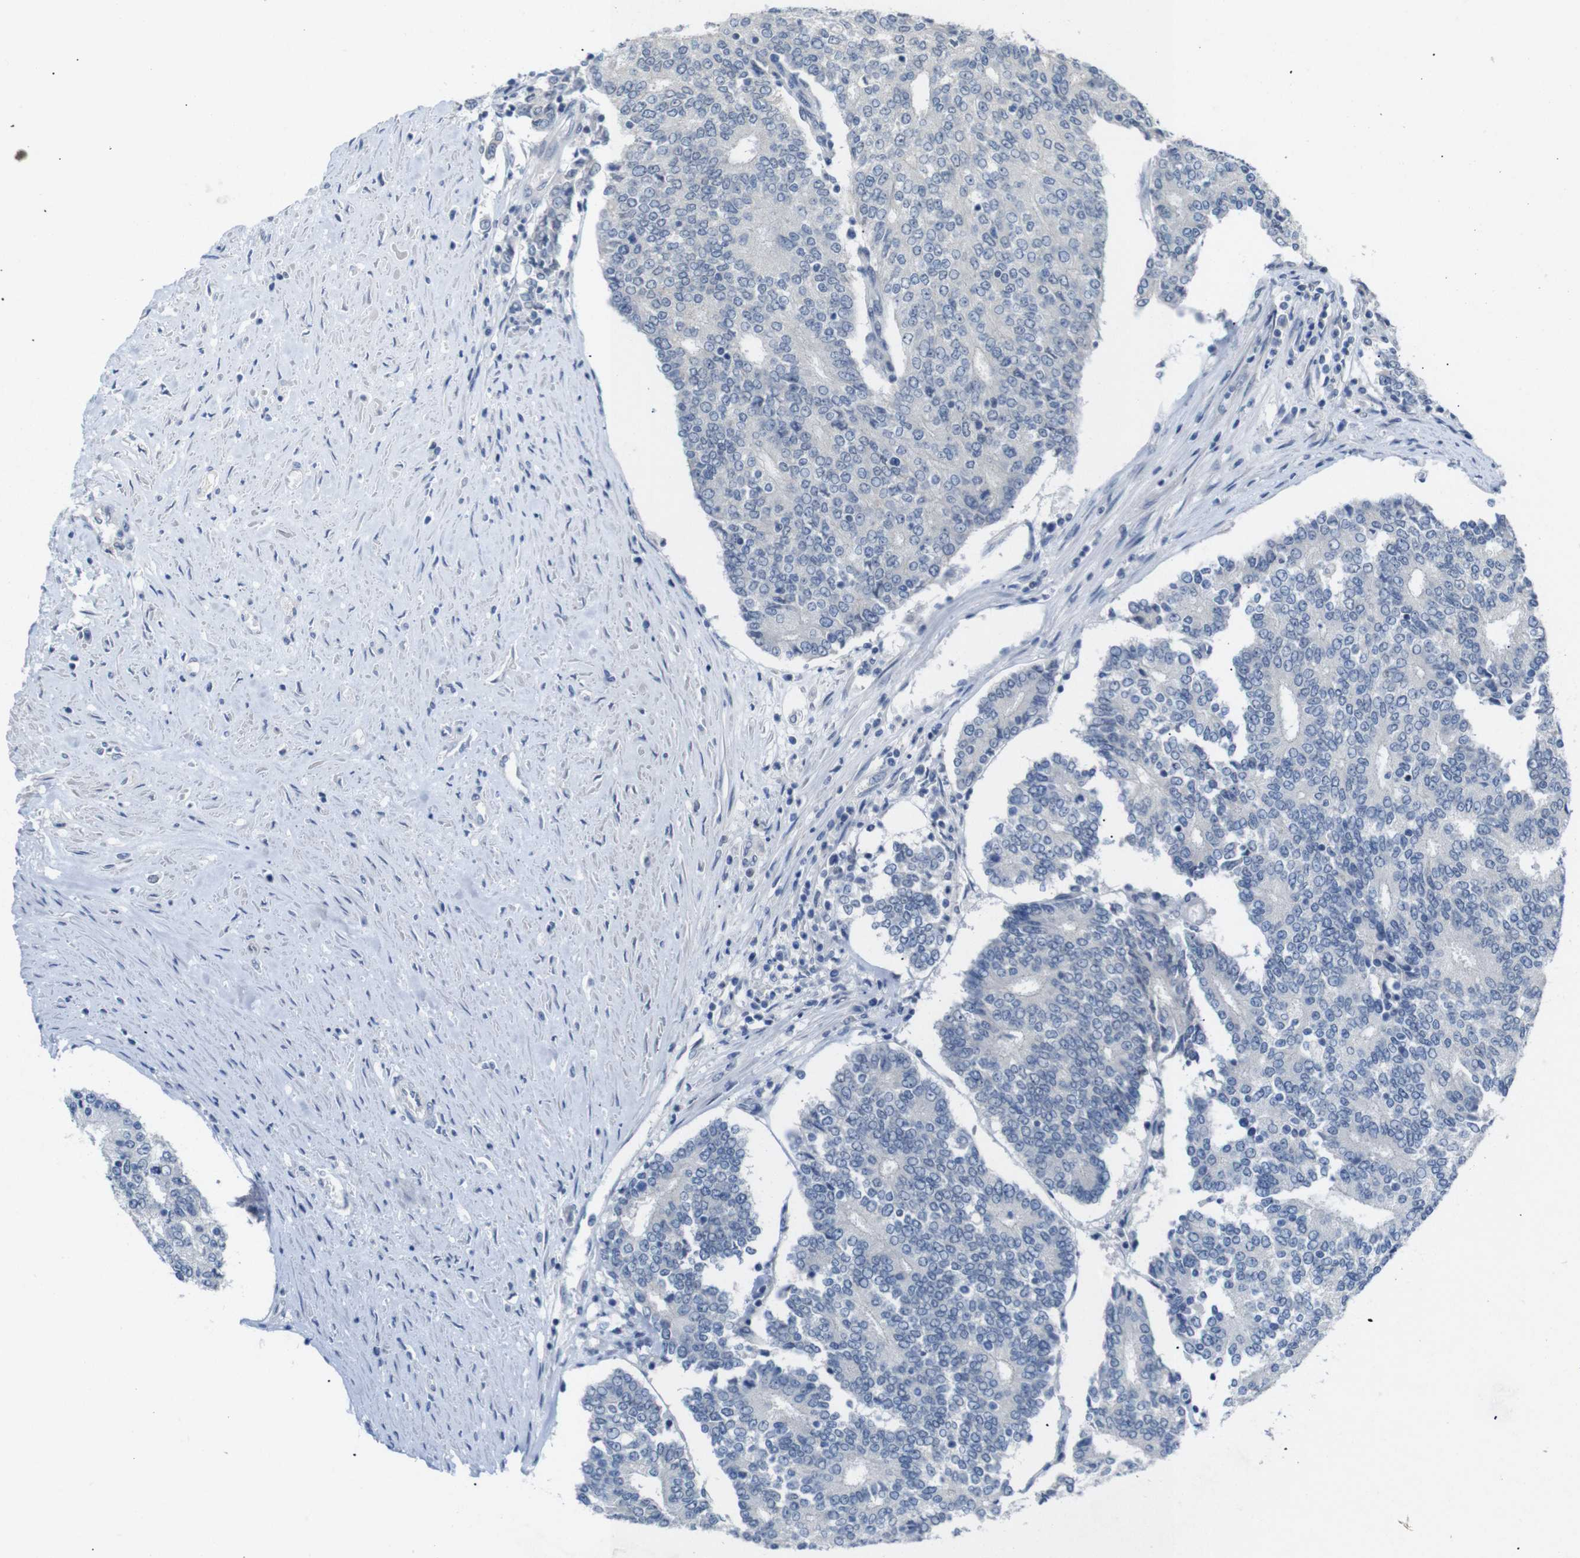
{"staining": {"intensity": "negative", "quantity": "none", "location": "none"}, "tissue": "prostate cancer", "cell_type": "Tumor cells", "image_type": "cancer", "snomed": [{"axis": "morphology", "description": "Normal tissue, NOS"}, {"axis": "morphology", "description": "Adenocarcinoma, High grade"}, {"axis": "topography", "description": "Prostate"}, {"axis": "topography", "description": "Seminal veicle"}], "caption": "High power microscopy micrograph of an IHC histopathology image of prostate cancer, revealing no significant expression in tumor cells.", "gene": "CHRM5", "patient": {"sex": "male", "age": 55}}